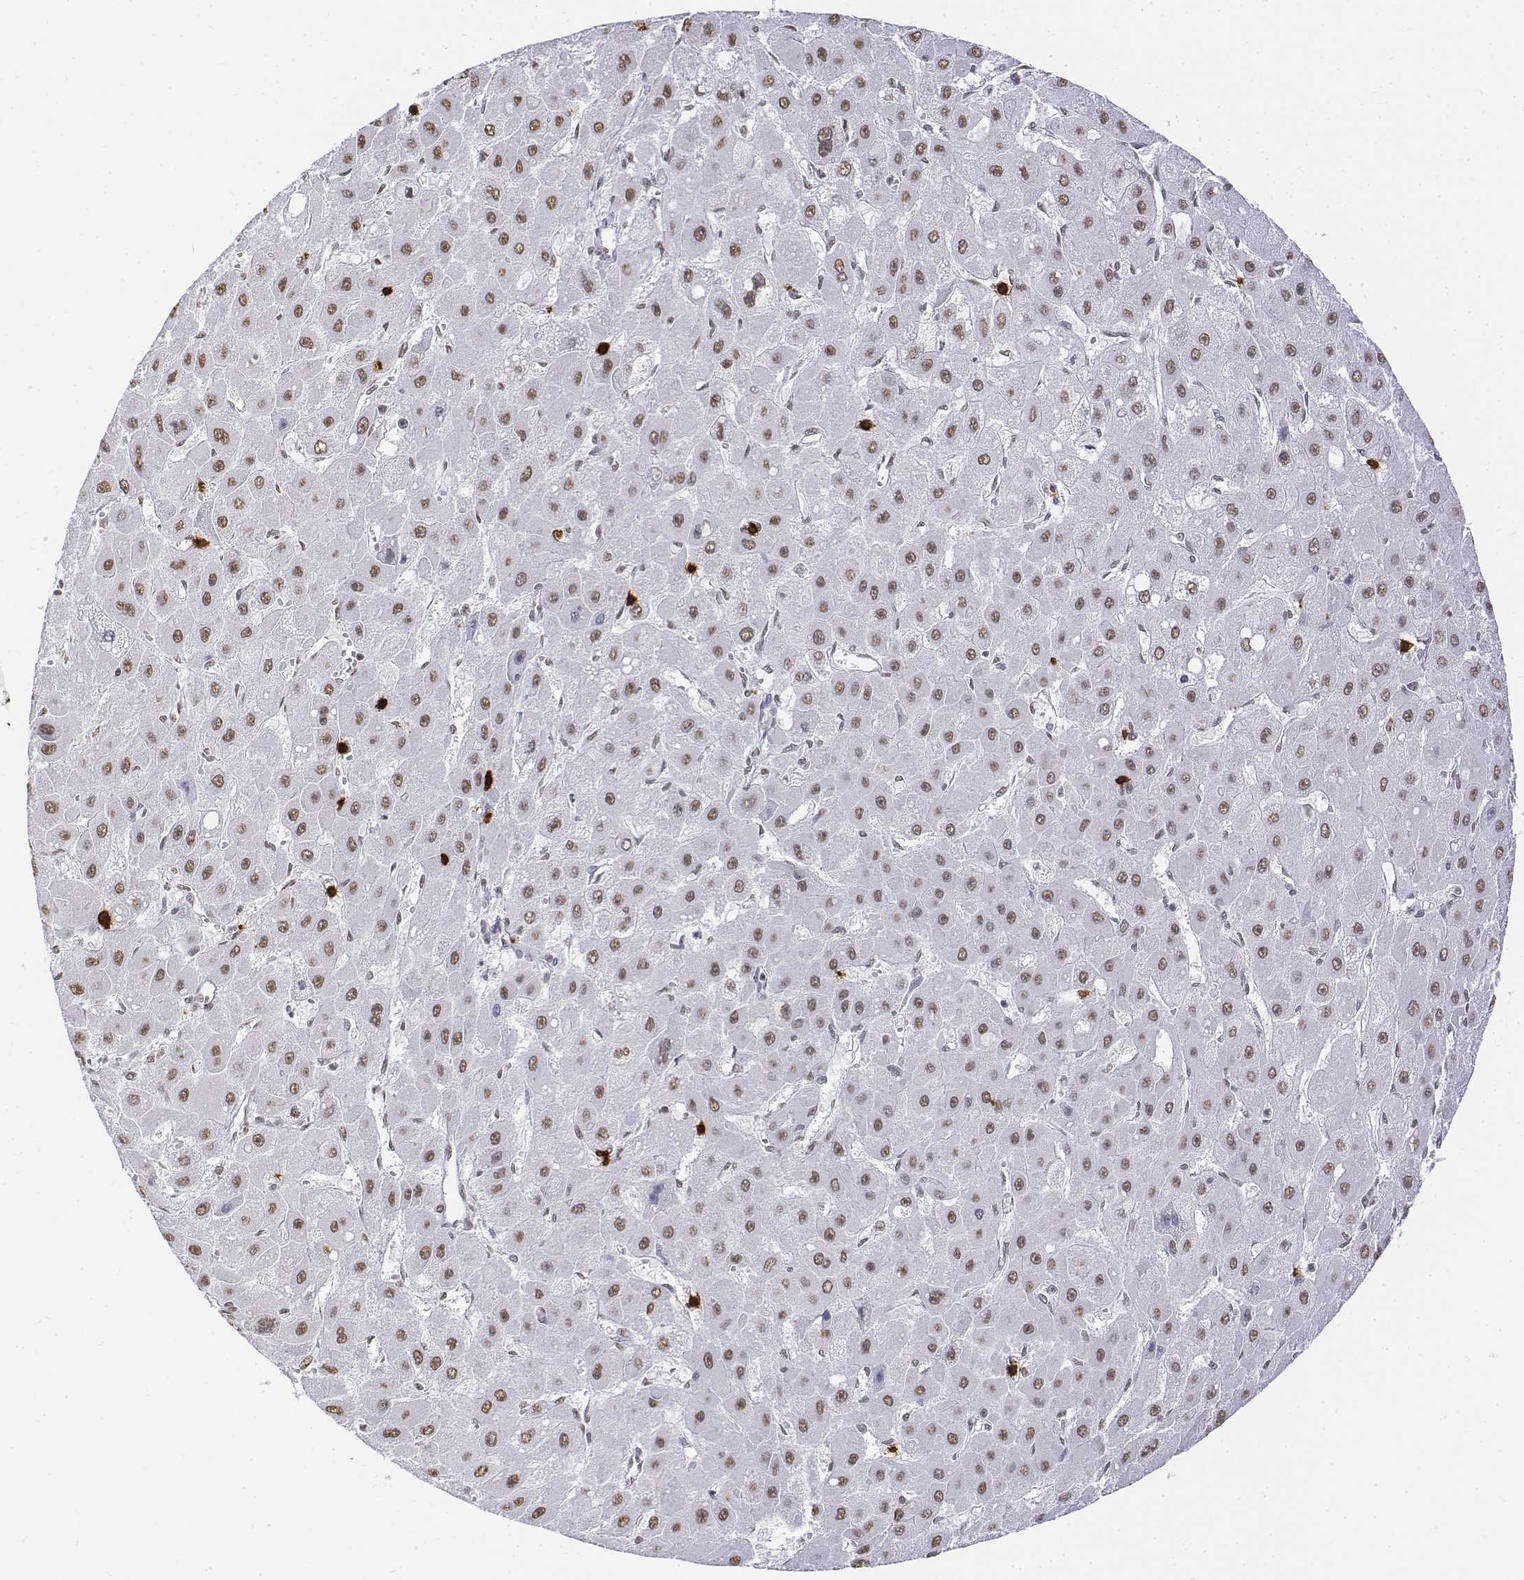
{"staining": {"intensity": "weak", "quantity": ">75%", "location": "nuclear"}, "tissue": "liver cancer", "cell_type": "Tumor cells", "image_type": "cancer", "snomed": [{"axis": "morphology", "description": "Carcinoma, Hepatocellular, NOS"}, {"axis": "topography", "description": "Liver"}], "caption": "Immunohistochemistry of human hepatocellular carcinoma (liver) reveals low levels of weak nuclear positivity in approximately >75% of tumor cells. Using DAB (brown) and hematoxylin (blue) stains, captured at high magnification using brightfield microscopy.", "gene": "CD3E", "patient": {"sex": "female", "age": 25}}